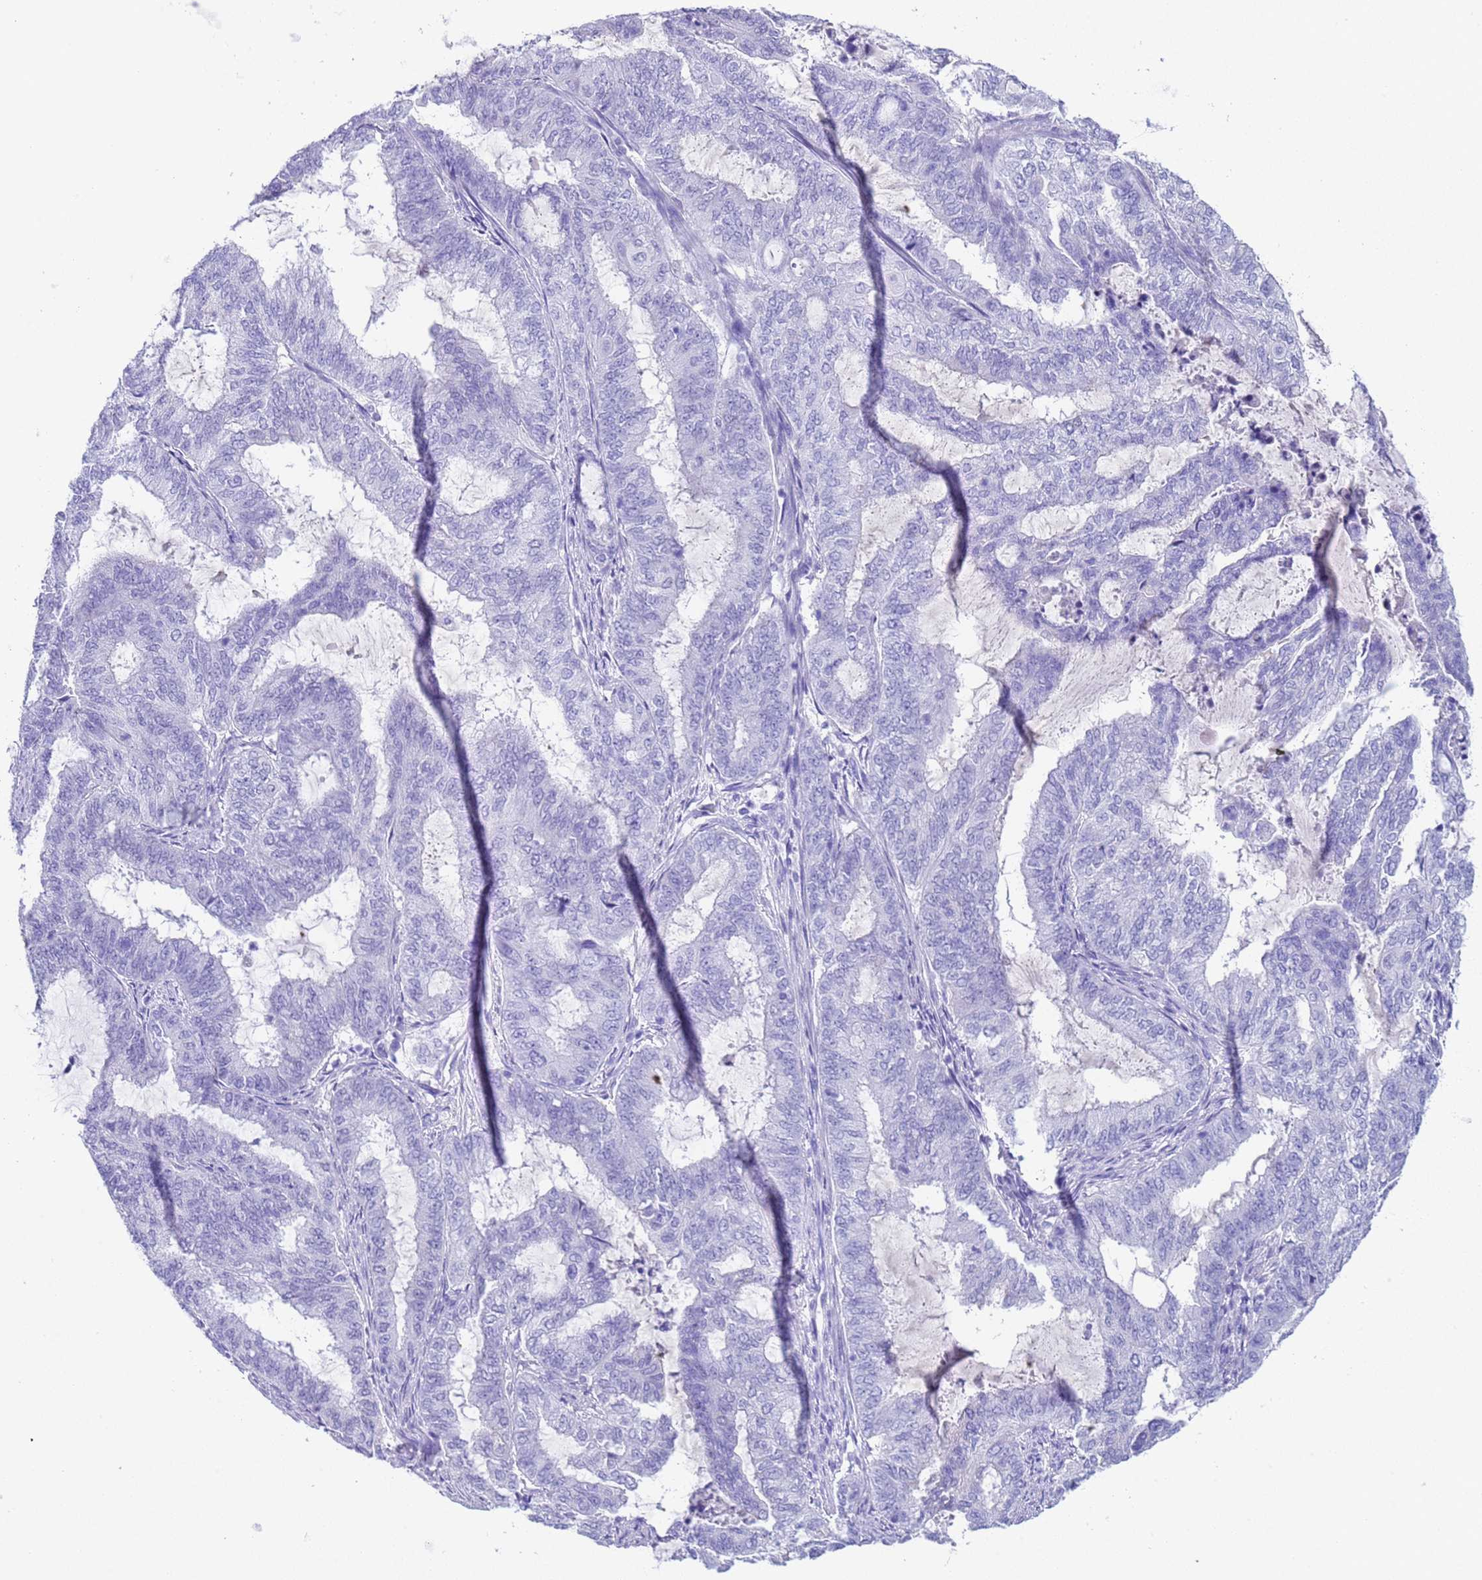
{"staining": {"intensity": "negative", "quantity": "none", "location": "none"}, "tissue": "endometrial cancer", "cell_type": "Tumor cells", "image_type": "cancer", "snomed": [{"axis": "morphology", "description": "Adenocarcinoma, NOS"}, {"axis": "topography", "description": "Endometrium"}], "caption": "A micrograph of human adenocarcinoma (endometrial) is negative for staining in tumor cells.", "gene": "CKM", "patient": {"sex": "female", "age": 51}}